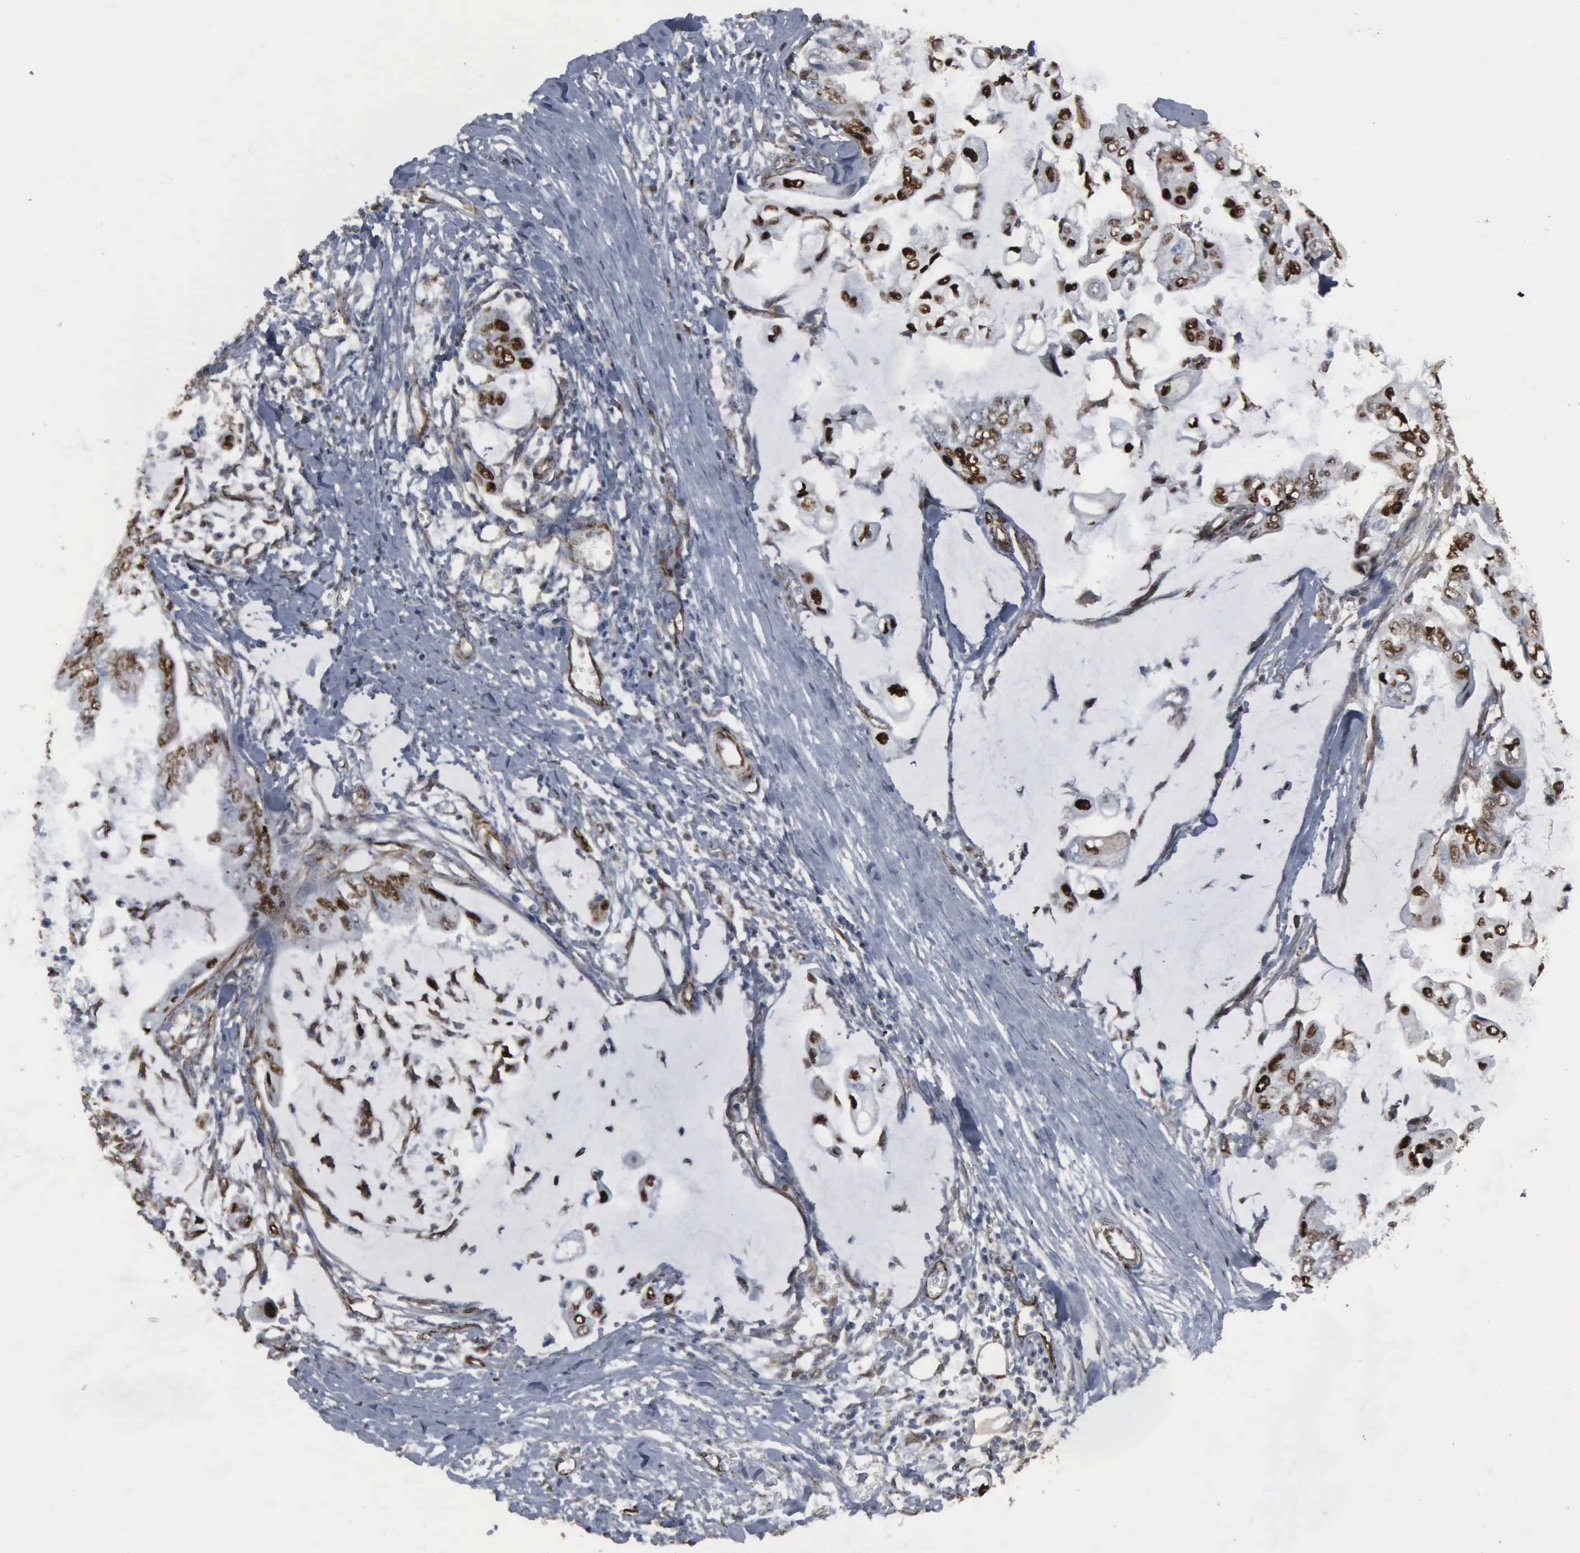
{"staining": {"intensity": "moderate", "quantity": "25%-75%", "location": "nuclear"}, "tissue": "stomach cancer", "cell_type": "Tumor cells", "image_type": "cancer", "snomed": [{"axis": "morphology", "description": "Adenocarcinoma, NOS"}, {"axis": "topography", "description": "Stomach, upper"}], "caption": "Moderate nuclear expression for a protein is identified in approximately 25%-75% of tumor cells of stomach cancer using IHC.", "gene": "CCNE1", "patient": {"sex": "male", "age": 80}}